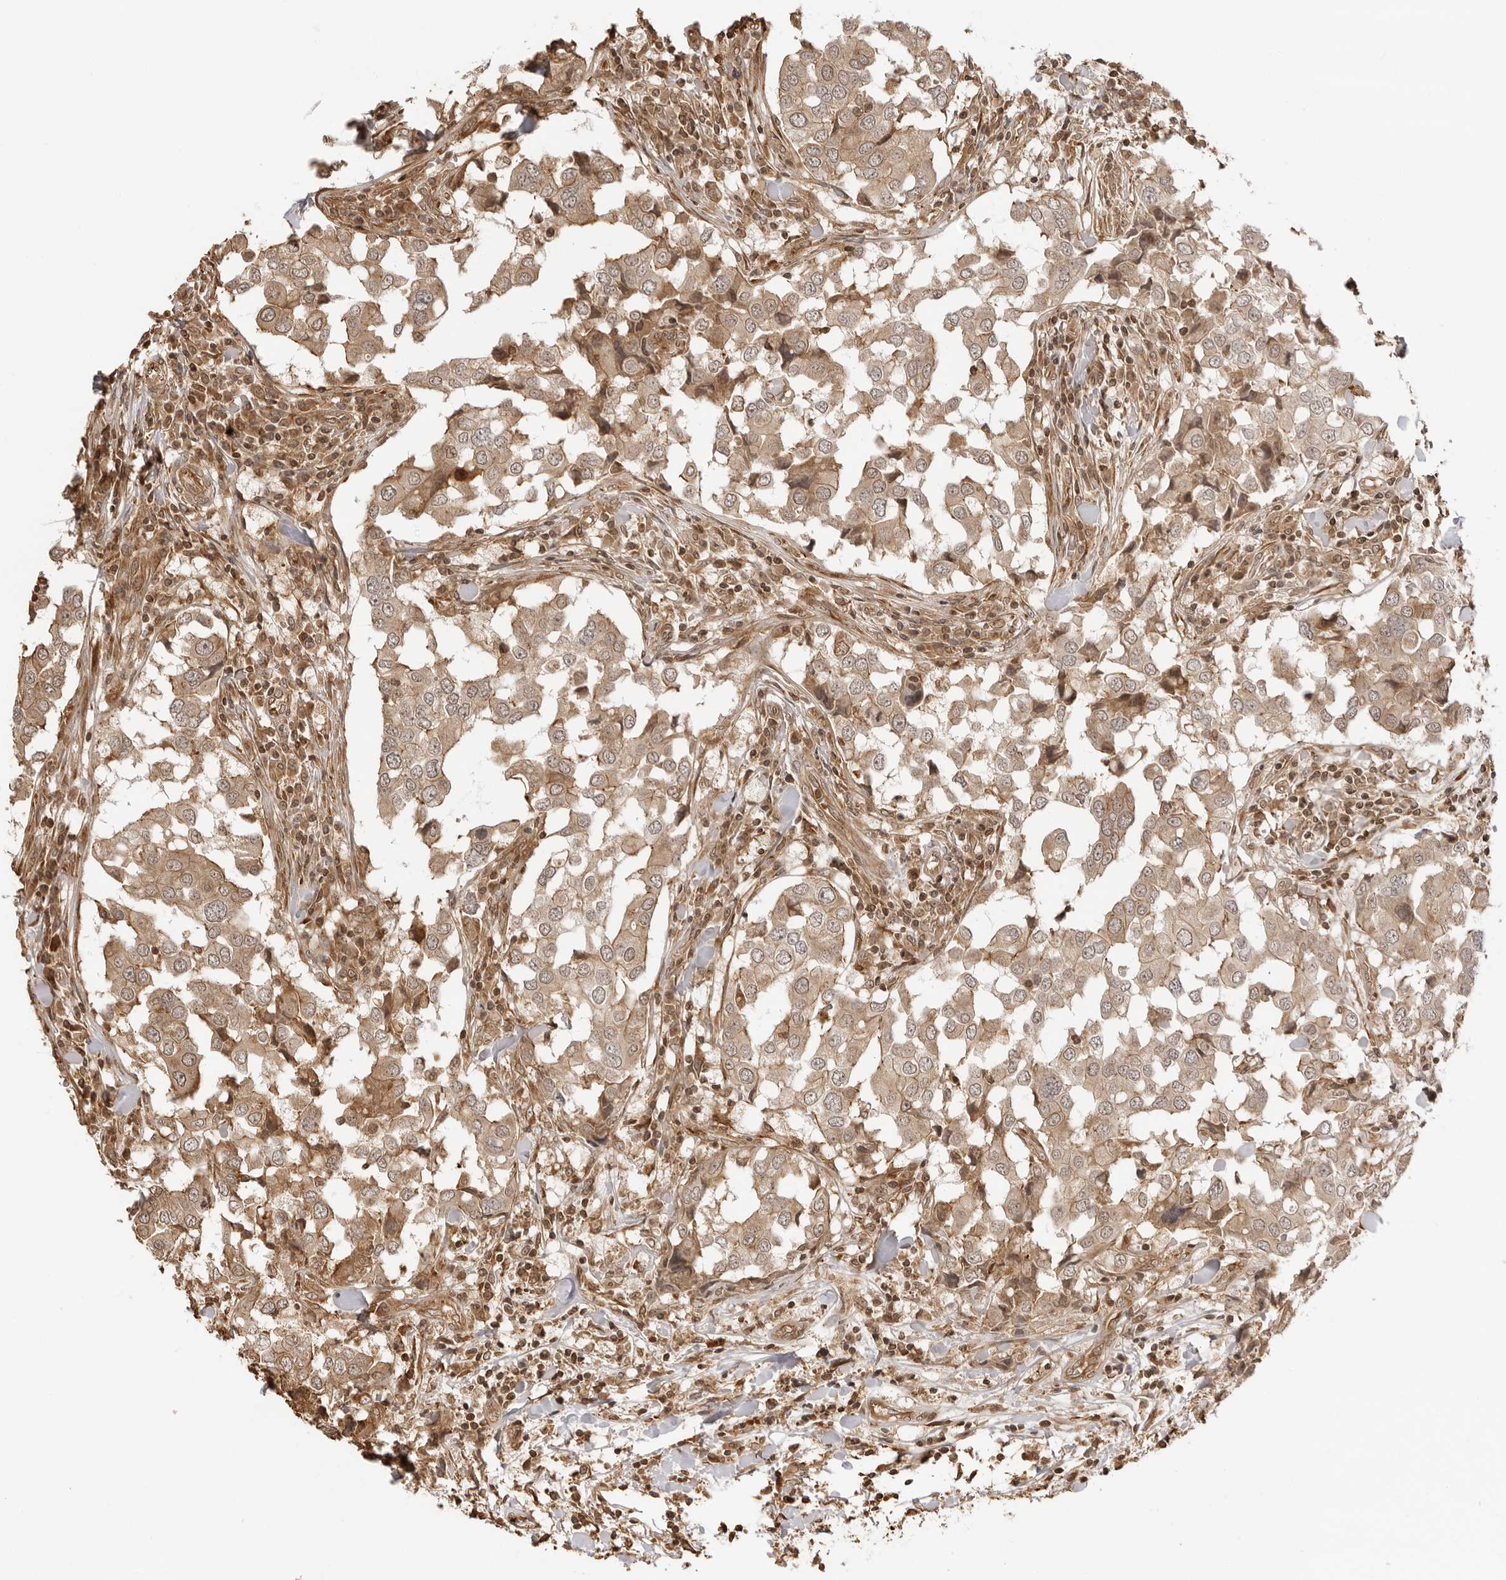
{"staining": {"intensity": "moderate", "quantity": ">75%", "location": "cytoplasmic/membranous,nuclear"}, "tissue": "breast cancer", "cell_type": "Tumor cells", "image_type": "cancer", "snomed": [{"axis": "morphology", "description": "Duct carcinoma"}, {"axis": "topography", "description": "Breast"}], "caption": "There is medium levels of moderate cytoplasmic/membranous and nuclear positivity in tumor cells of invasive ductal carcinoma (breast), as demonstrated by immunohistochemical staining (brown color).", "gene": "IKBKE", "patient": {"sex": "female", "age": 27}}